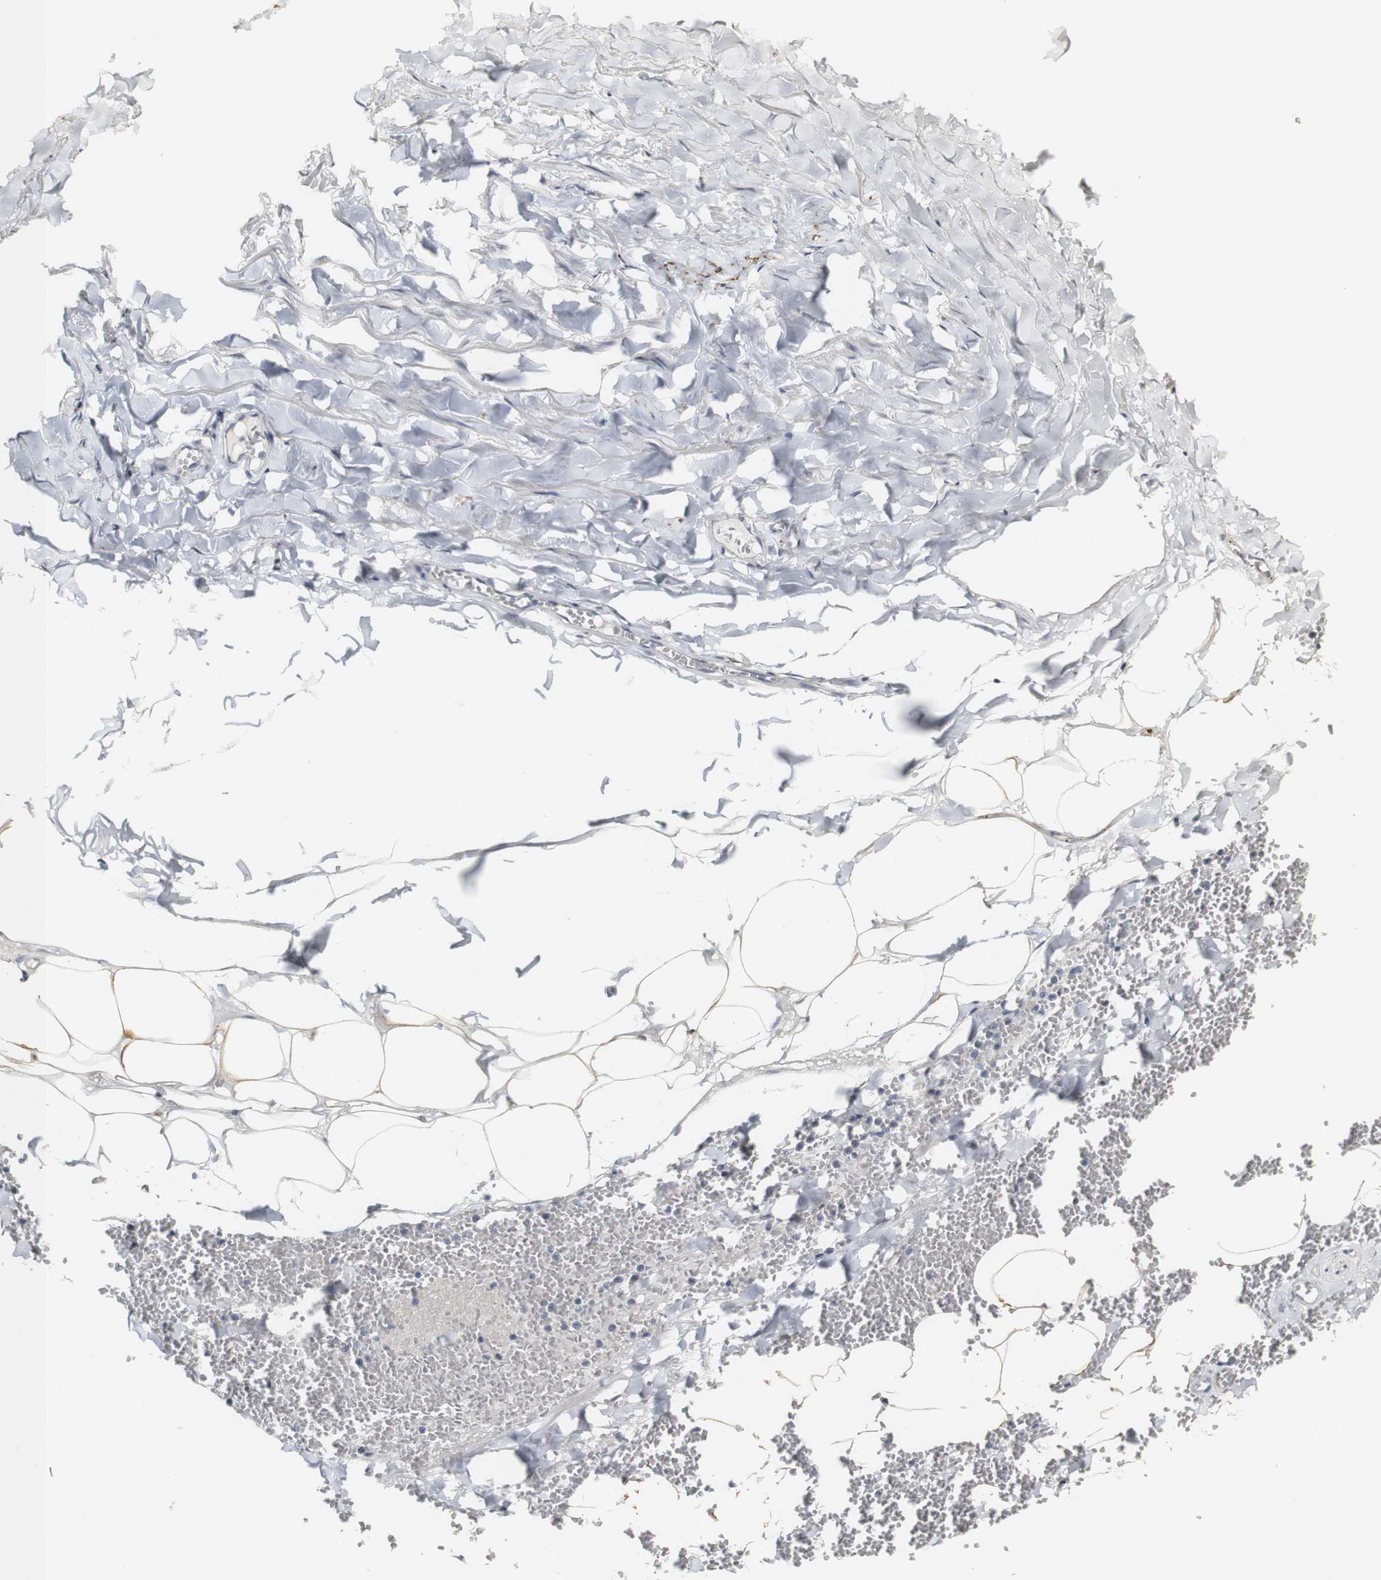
{"staining": {"intensity": "moderate", "quantity": "25%-75%", "location": "cytoplasmic/membranous"}, "tissue": "adipose tissue", "cell_type": "Adipocytes", "image_type": "normal", "snomed": [{"axis": "morphology", "description": "Normal tissue, NOS"}, {"axis": "topography", "description": "Adipose tissue"}, {"axis": "topography", "description": "Peripheral nerve tissue"}], "caption": "Protein staining of unremarkable adipose tissue demonstrates moderate cytoplasmic/membranous expression in about 25%-75% of adipocytes. The staining was performed using DAB, with brown indicating positive protein expression. Nuclei are stained blue with hematoxylin.", "gene": "SYT7", "patient": {"sex": "male", "age": 52}}